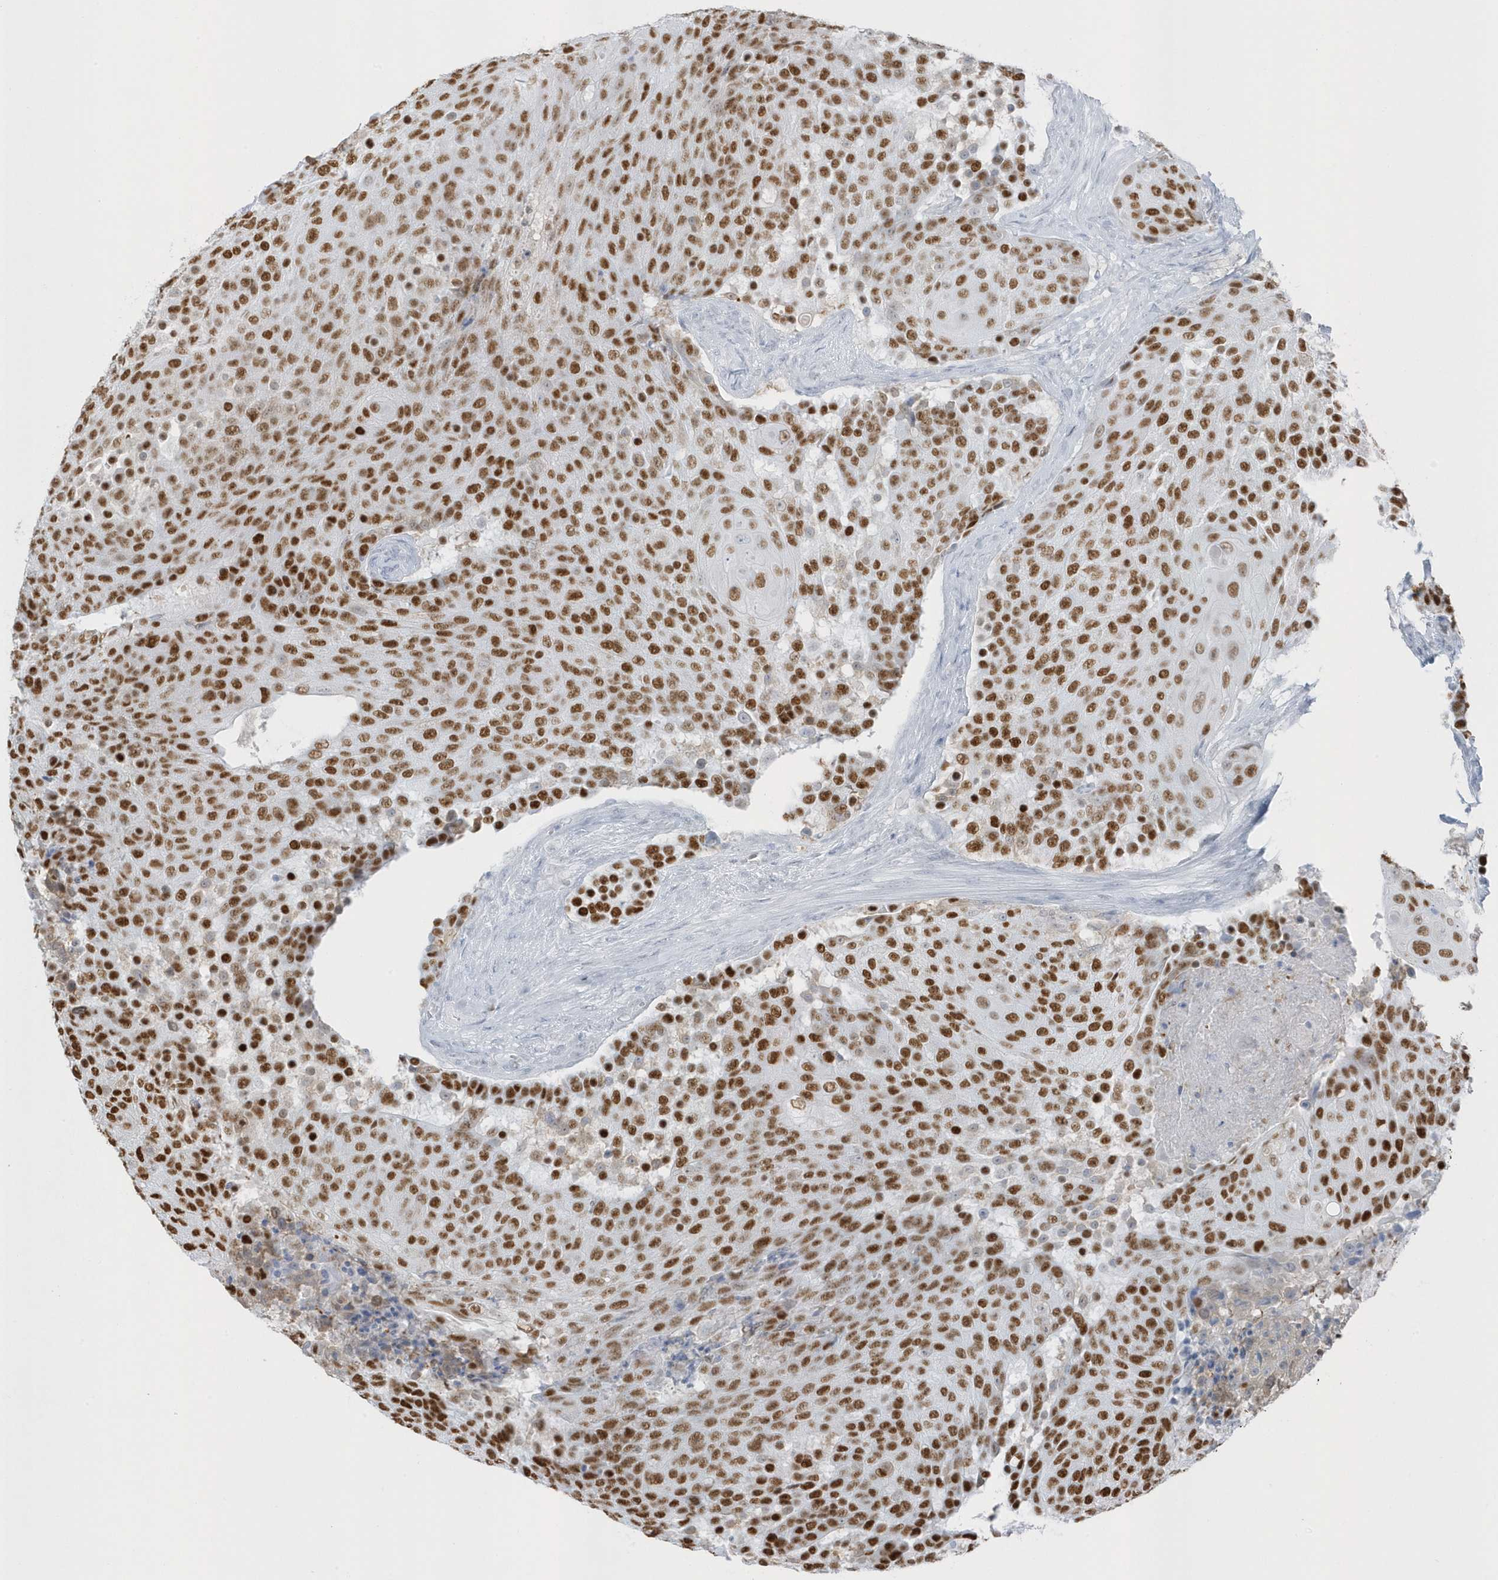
{"staining": {"intensity": "moderate", "quantity": ">75%", "location": "nuclear"}, "tissue": "urothelial cancer", "cell_type": "Tumor cells", "image_type": "cancer", "snomed": [{"axis": "morphology", "description": "Urothelial carcinoma, High grade"}, {"axis": "topography", "description": "Urinary bladder"}], "caption": "Moderate nuclear positivity for a protein is appreciated in approximately >75% of tumor cells of urothelial cancer using IHC.", "gene": "SMIM34", "patient": {"sex": "female", "age": 63}}